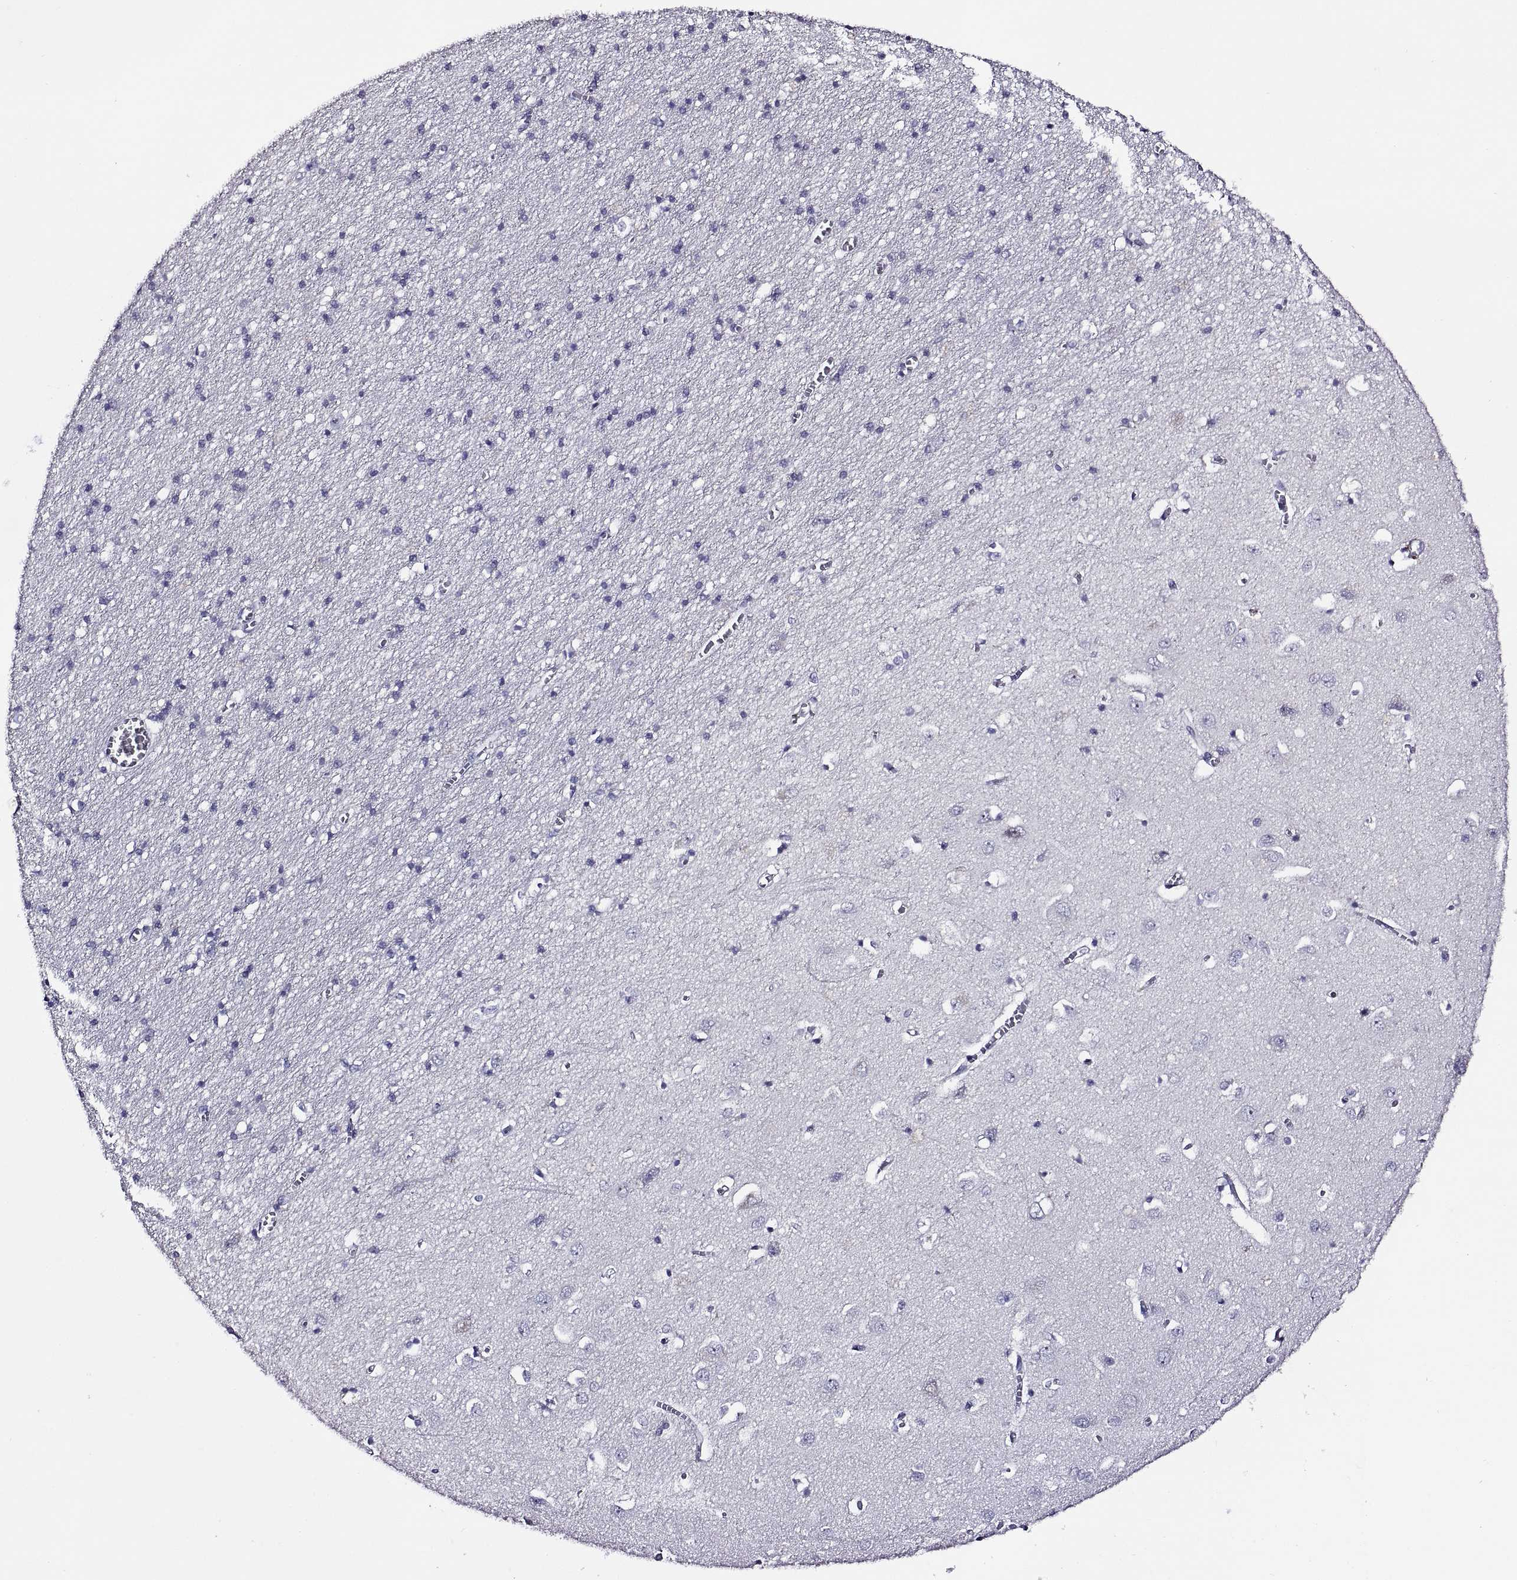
{"staining": {"intensity": "negative", "quantity": "none", "location": "none"}, "tissue": "cerebral cortex", "cell_type": "Endothelial cells", "image_type": "normal", "snomed": [{"axis": "morphology", "description": "Normal tissue, NOS"}, {"axis": "topography", "description": "Cerebral cortex"}], "caption": "High power microscopy image of an immunohistochemistry (IHC) micrograph of benign cerebral cortex, revealing no significant expression in endothelial cells. Brightfield microscopy of immunohistochemistry (IHC) stained with DAB (brown) and hematoxylin (blue), captured at high magnification.", "gene": "VSX2", "patient": {"sex": "male", "age": 70}}